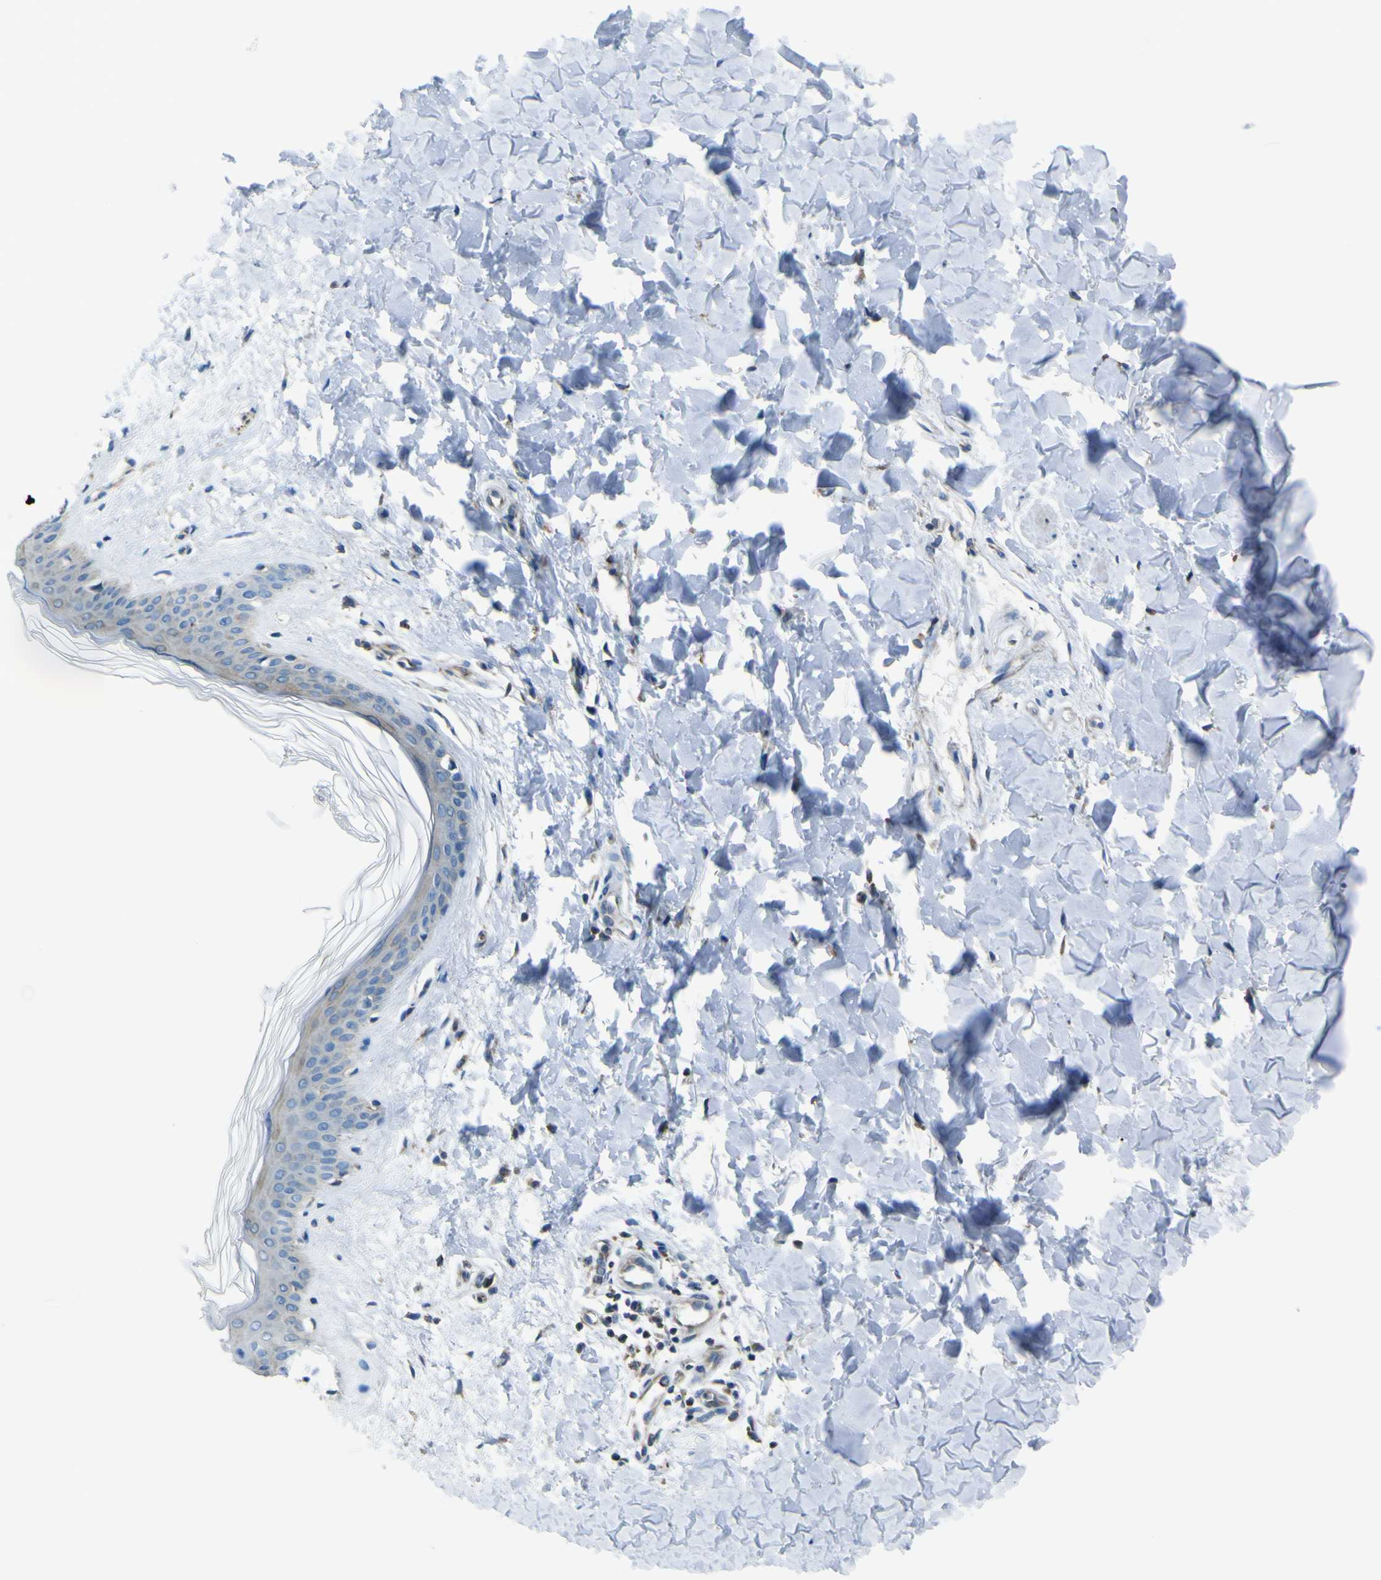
{"staining": {"intensity": "moderate", "quantity": "25%-75%", "location": "cytoplasmic/membranous"}, "tissue": "skin", "cell_type": "Fibroblasts", "image_type": "normal", "snomed": [{"axis": "morphology", "description": "Normal tissue, NOS"}, {"axis": "topography", "description": "Skin"}], "caption": "The image shows staining of normal skin, revealing moderate cytoplasmic/membranous protein positivity (brown color) within fibroblasts.", "gene": "STIM1", "patient": {"sex": "female", "age": 41}}